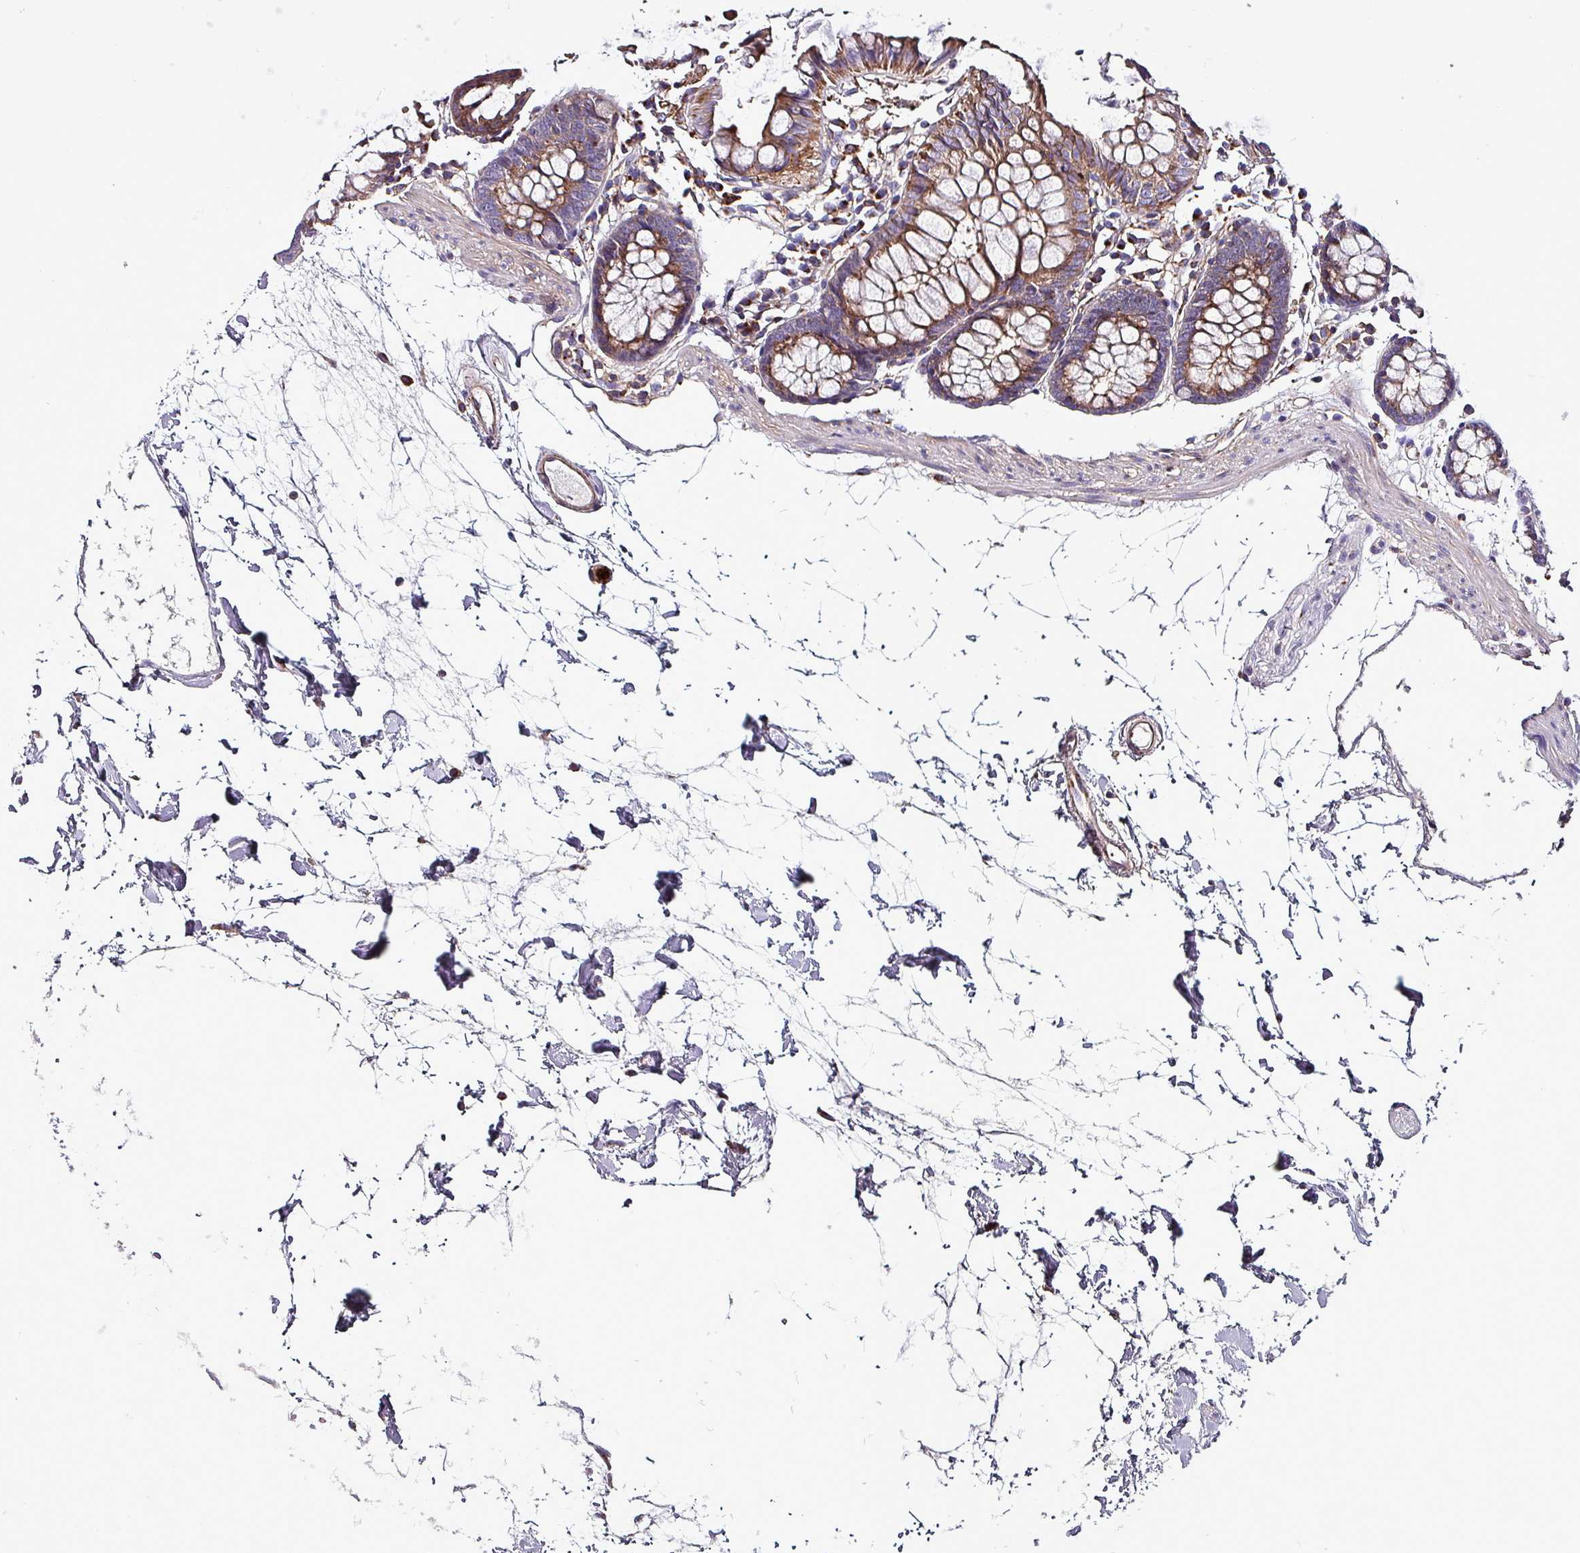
{"staining": {"intensity": "moderate", "quantity": ">75%", "location": "cytoplasmic/membranous"}, "tissue": "colon", "cell_type": "Endothelial cells", "image_type": "normal", "snomed": [{"axis": "morphology", "description": "Normal tissue, NOS"}, {"axis": "topography", "description": "Colon"}], "caption": "Endothelial cells show moderate cytoplasmic/membranous staining in approximately >75% of cells in normal colon.", "gene": "VAMP4", "patient": {"sex": "female", "age": 84}}